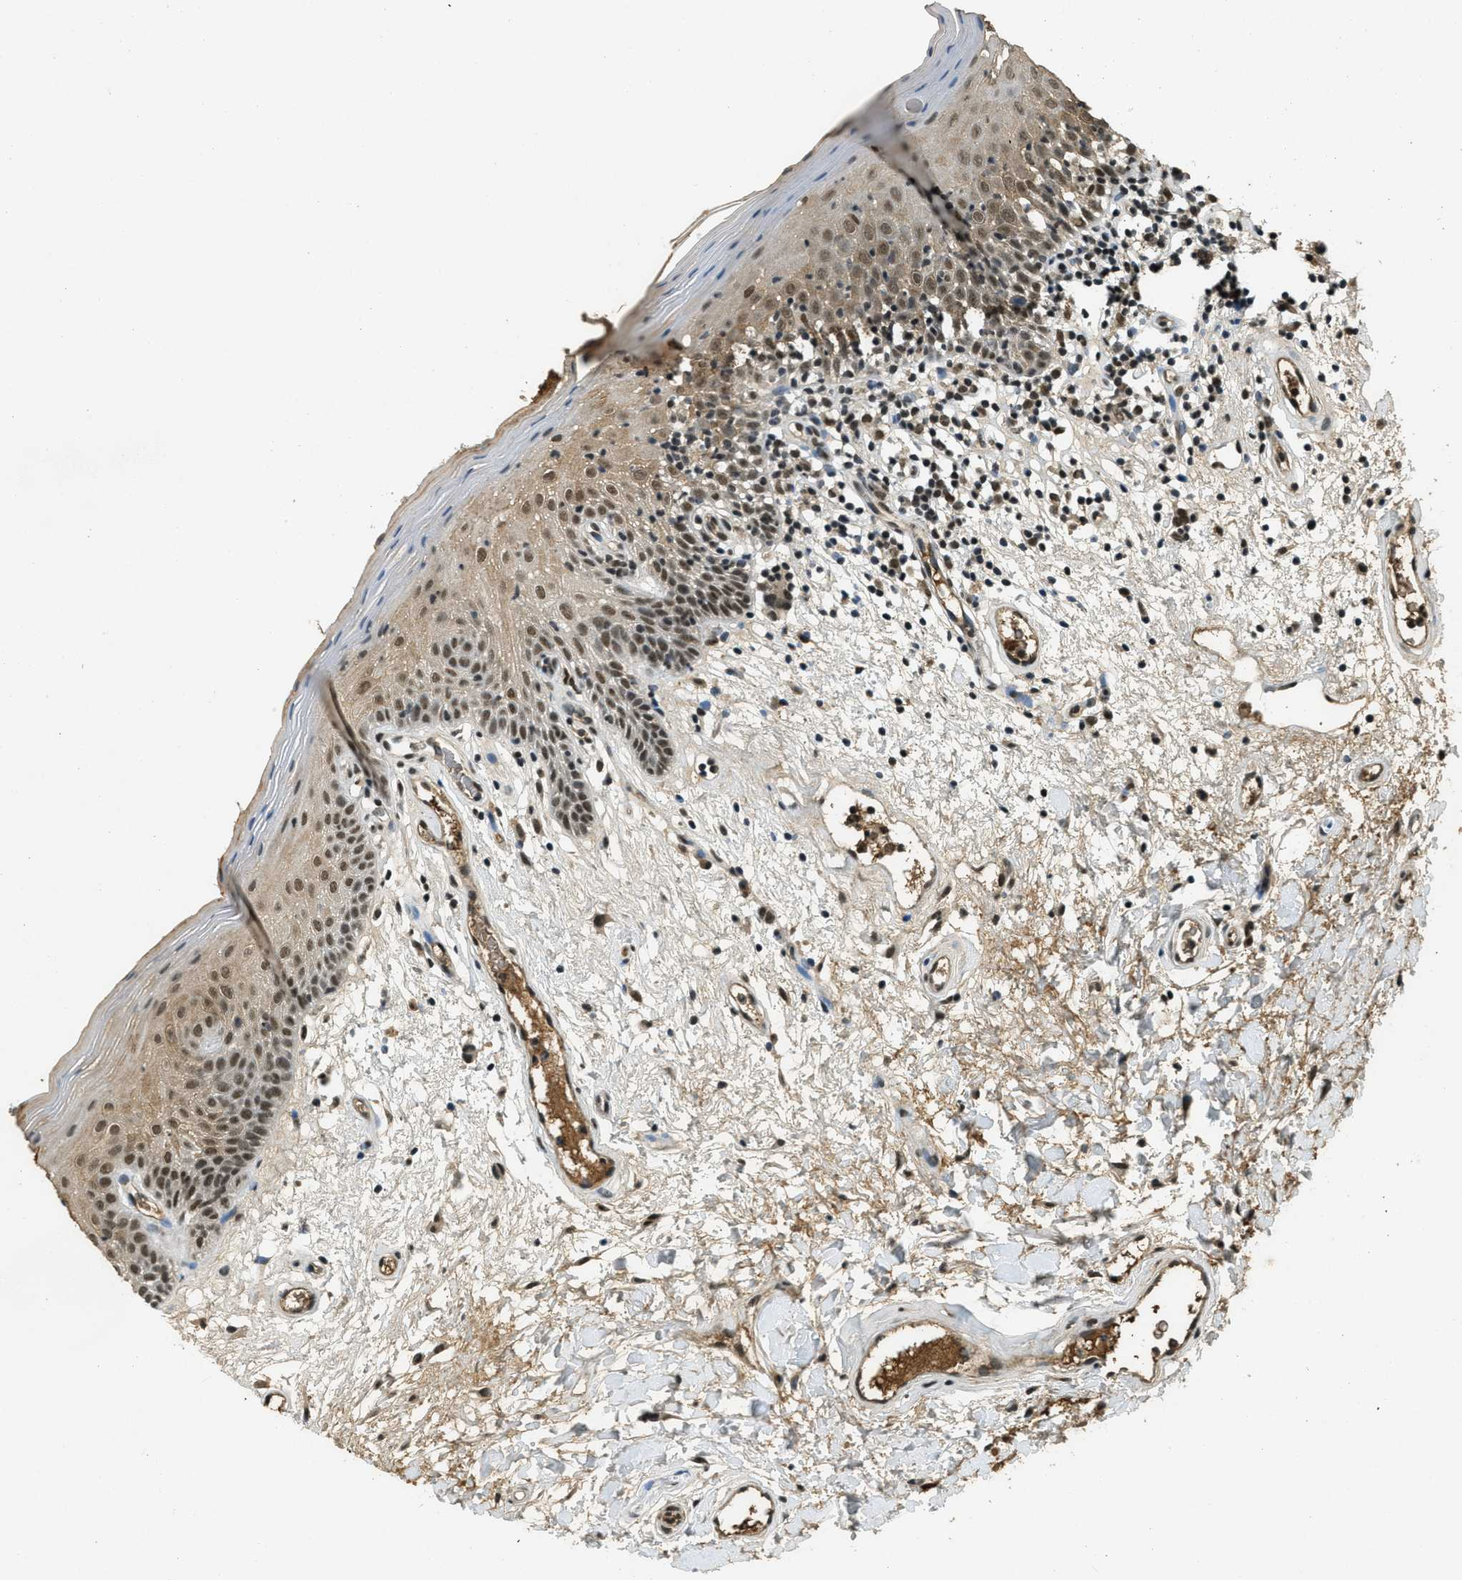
{"staining": {"intensity": "strong", "quantity": ">75%", "location": "cytoplasmic/membranous,nuclear"}, "tissue": "oral mucosa", "cell_type": "Squamous epithelial cells", "image_type": "normal", "snomed": [{"axis": "morphology", "description": "Normal tissue, NOS"}, {"axis": "morphology", "description": "Squamous cell carcinoma, NOS"}, {"axis": "topography", "description": "Skeletal muscle"}, {"axis": "topography", "description": "Oral tissue"}, {"axis": "topography", "description": "Head-Neck"}], "caption": "Strong cytoplasmic/membranous,nuclear positivity for a protein is identified in approximately >75% of squamous epithelial cells of benign oral mucosa using IHC.", "gene": "ZNF148", "patient": {"sex": "male", "age": 71}}